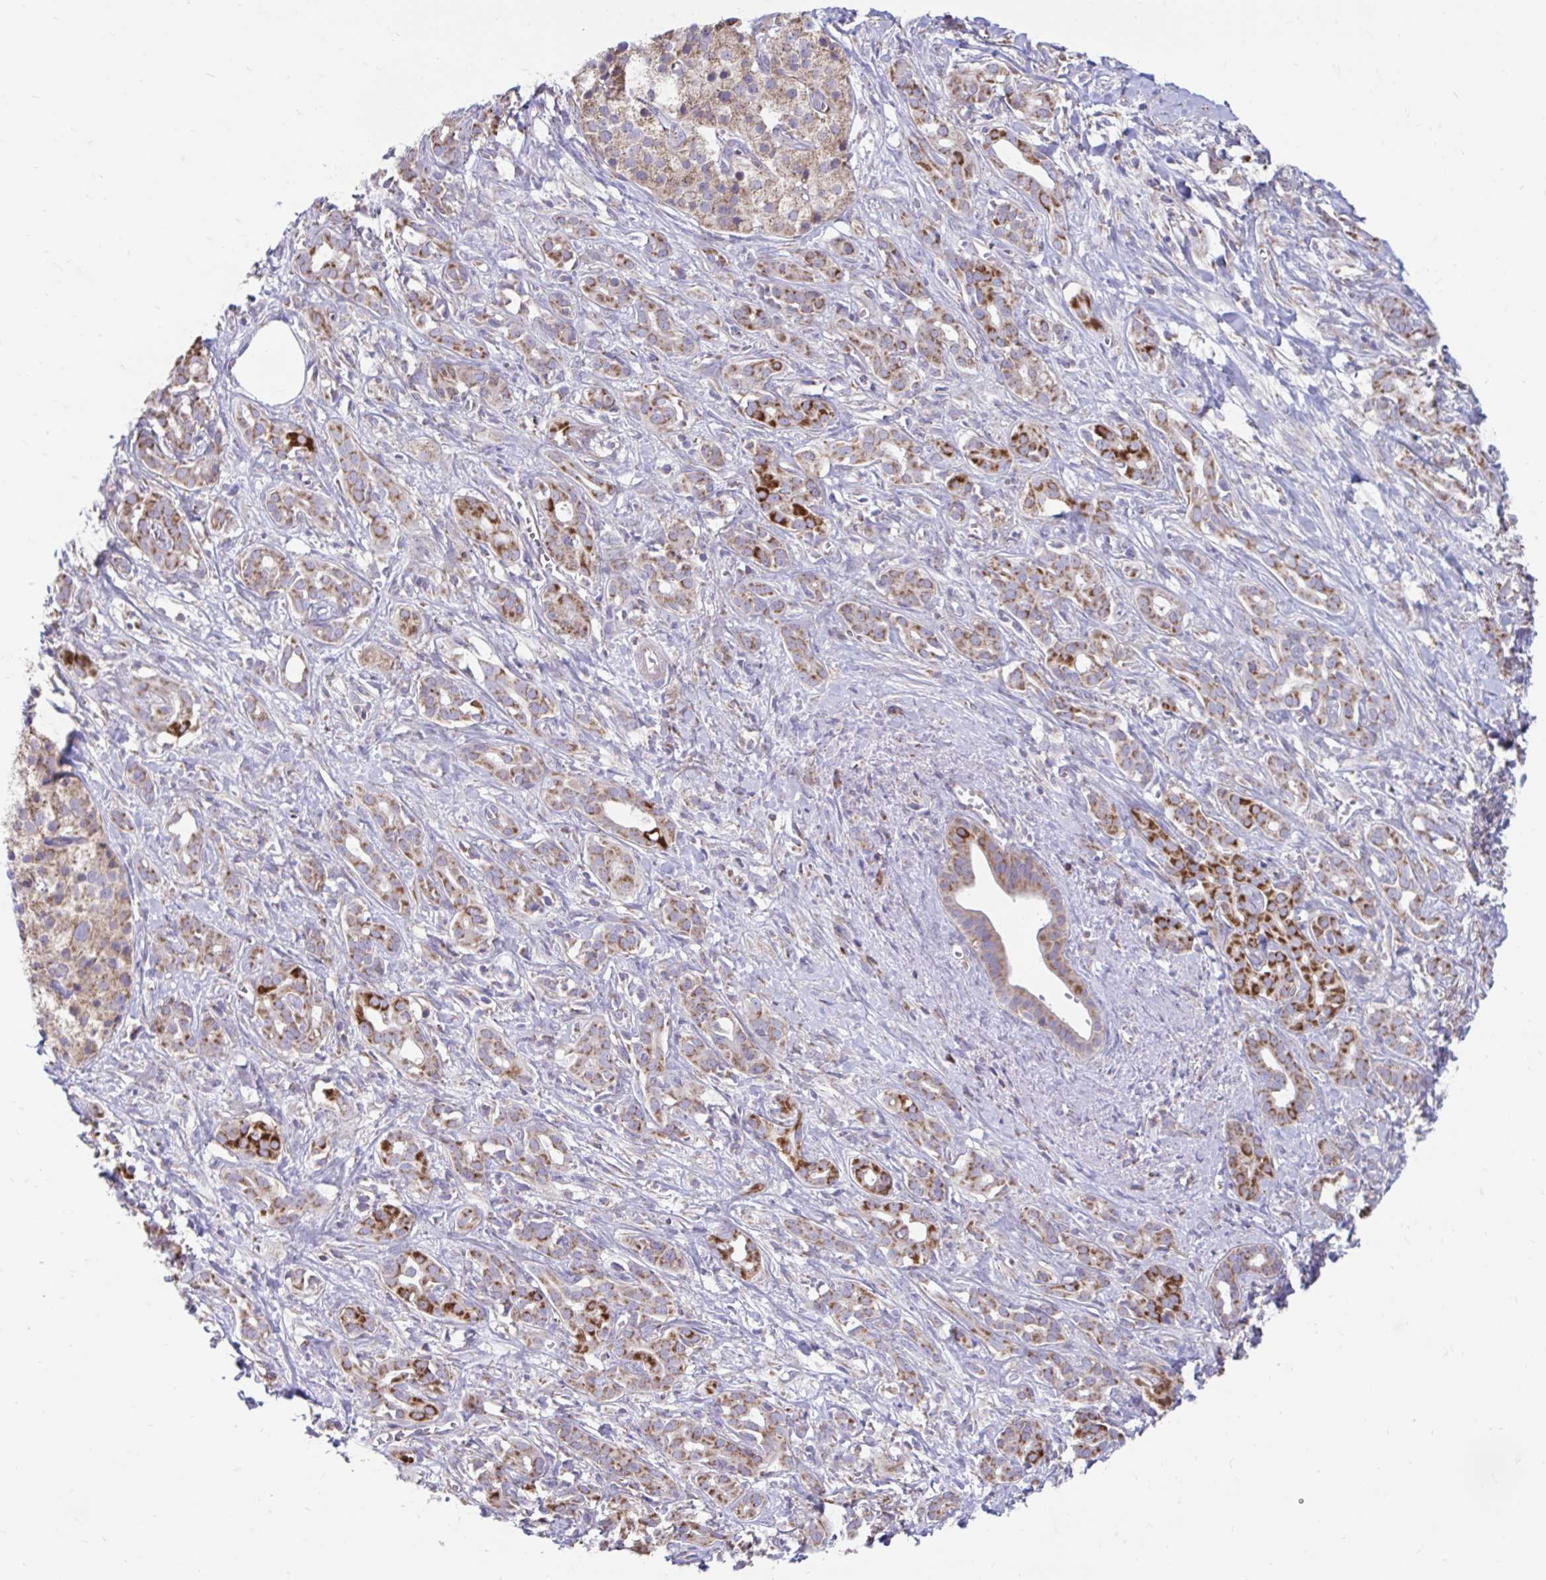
{"staining": {"intensity": "moderate", "quantity": ">75%", "location": "cytoplasmic/membranous"}, "tissue": "pancreatic cancer", "cell_type": "Tumor cells", "image_type": "cancer", "snomed": [{"axis": "morphology", "description": "Adenocarcinoma, NOS"}, {"axis": "topography", "description": "Pancreas"}], "caption": "Pancreatic cancer (adenocarcinoma) stained with DAB immunohistochemistry shows medium levels of moderate cytoplasmic/membranous expression in approximately >75% of tumor cells.", "gene": "LINGO4", "patient": {"sex": "male", "age": 61}}